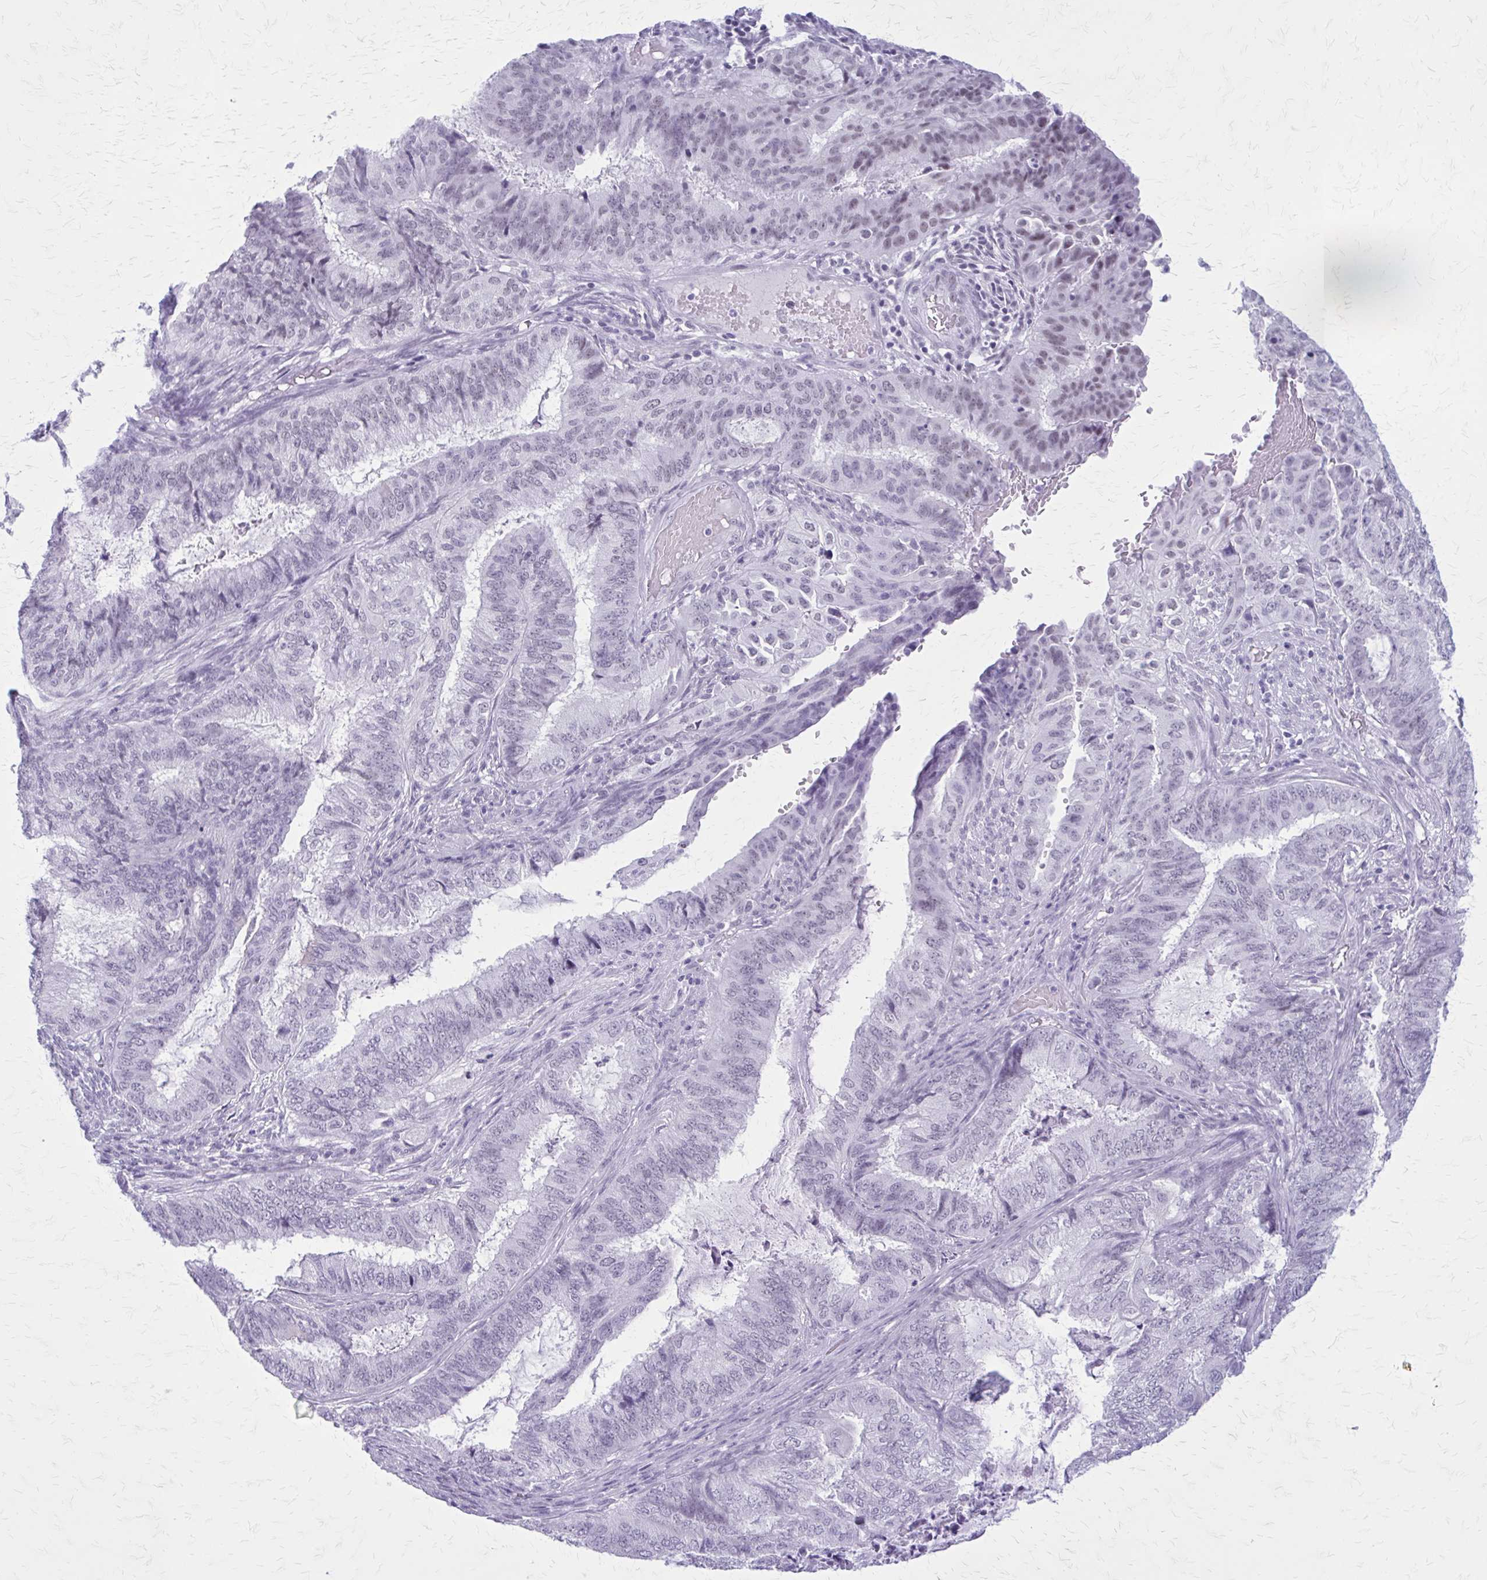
{"staining": {"intensity": "negative", "quantity": "none", "location": "none"}, "tissue": "endometrial cancer", "cell_type": "Tumor cells", "image_type": "cancer", "snomed": [{"axis": "morphology", "description": "Adenocarcinoma, NOS"}, {"axis": "topography", "description": "Endometrium"}], "caption": "The IHC micrograph has no significant expression in tumor cells of endometrial adenocarcinoma tissue.", "gene": "GAD1", "patient": {"sex": "female", "age": 51}}